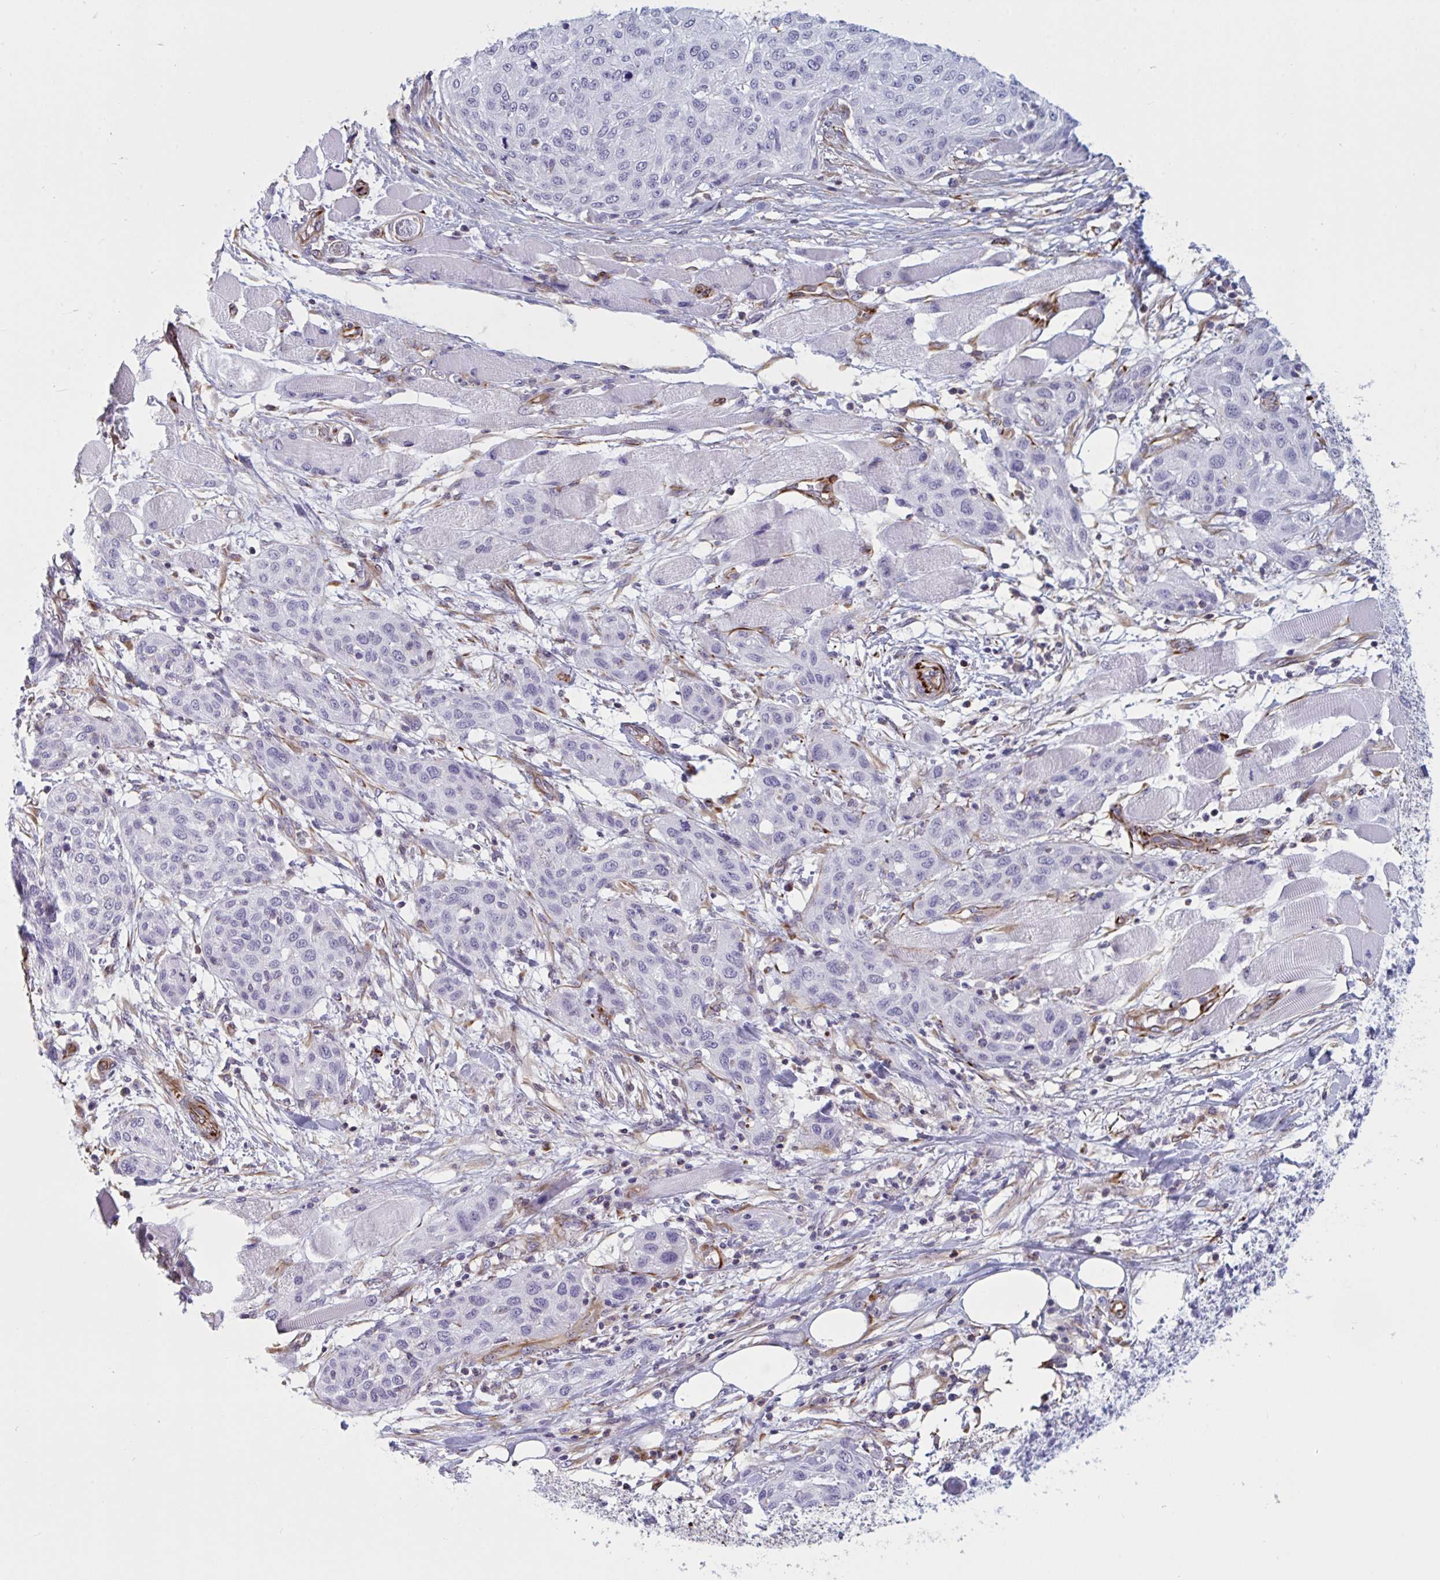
{"staining": {"intensity": "negative", "quantity": "none", "location": "none"}, "tissue": "skin cancer", "cell_type": "Tumor cells", "image_type": "cancer", "snomed": [{"axis": "morphology", "description": "Squamous cell carcinoma, NOS"}, {"axis": "topography", "description": "Skin"}], "caption": "Immunohistochemistry histopathology image of neoplastic tissue: human skin cancer stained with DAB (3,3'-diaminobenzidine) displays no significant protein staining in tumor cells. Brightfield microscopy of IHC stained with DAB (3,3'-diaminobenzidine) (brown) and hematoxylin (blue), captured at high magnification.", "gene": "OR1L3", "patient": {"sex": "female", "age": 87}}